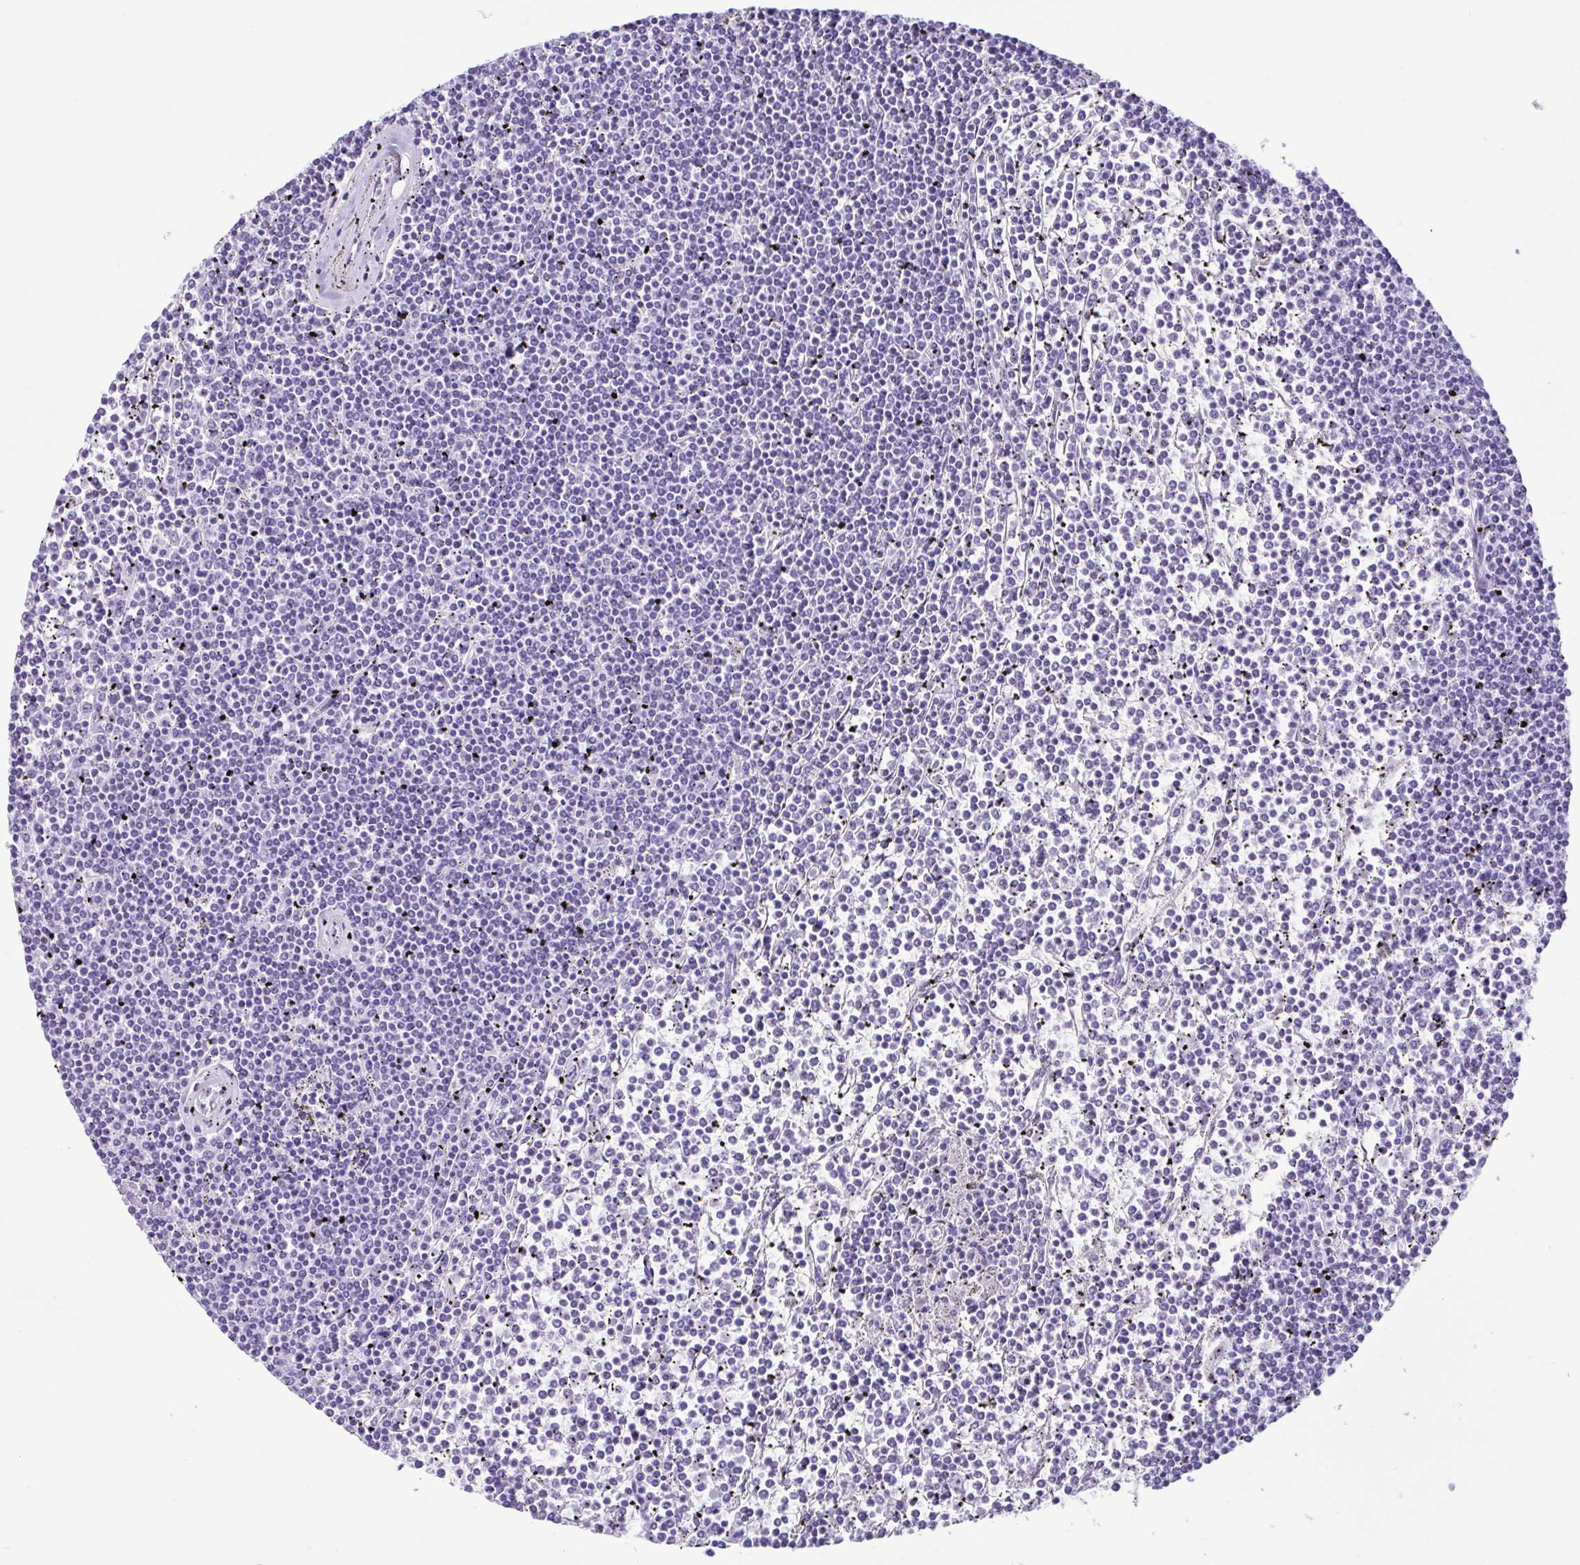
{"staining": {"intensity": "negative", "quantity": "none", "location": "none"}, "tissue": "lymphoma", "cell_type": "Tumor cells", "image_type": "cancer", "snomed": [{"axis": "morphology", "description": "Malignant lymphoma, non-Hodgkin's type, Low grade"}, {"axis": "topography", "description": "Spleen"}], "caption": "An image of malignant lymphoma, non-Hodgkin's type (low-grade) stained for a protein displays no brown staining in tumor cells.", "gene": "ACTRT3", "patient": {"sex": "female", "age": 19}}